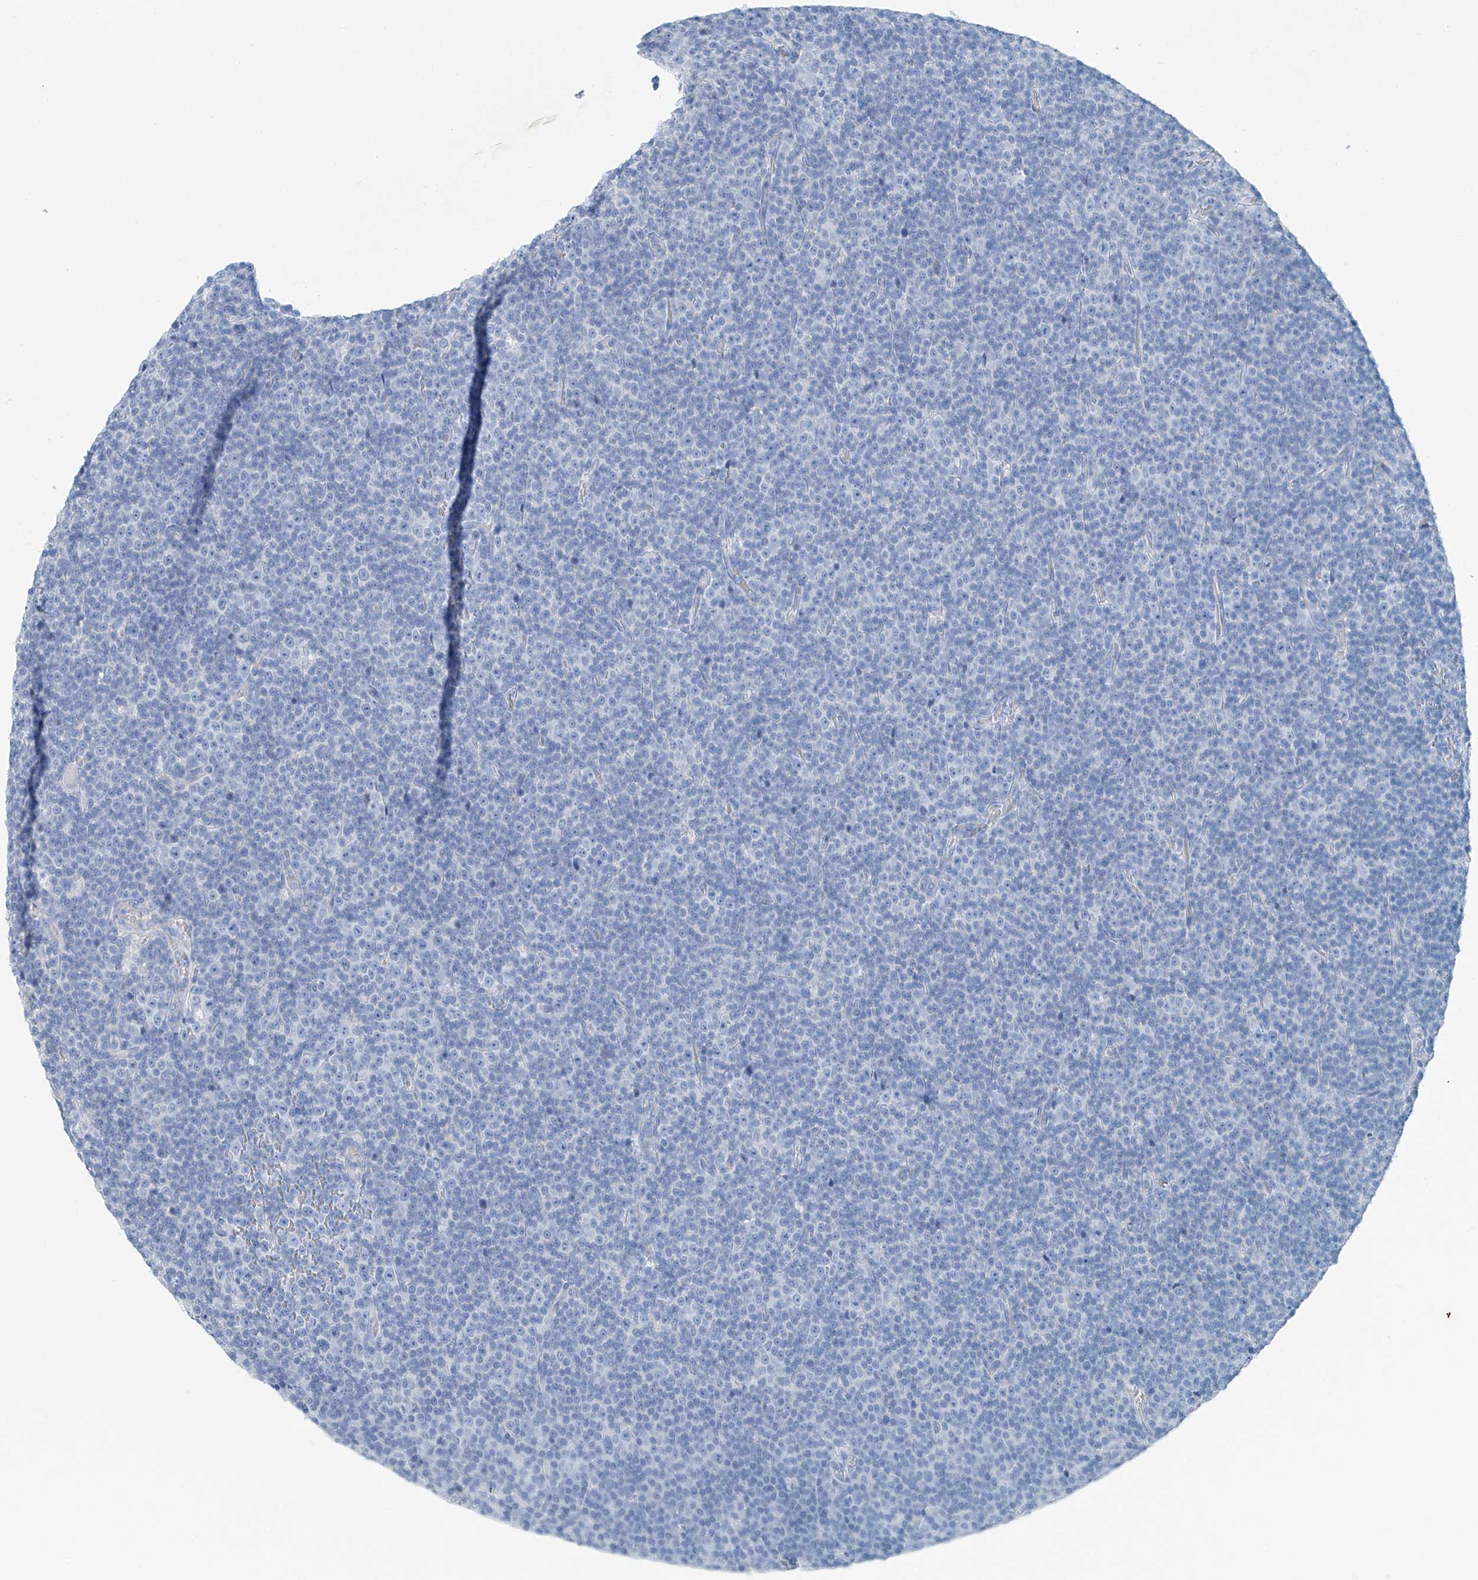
{"staining": {"intensity": "negative", "quantity": "none", "location": "none"}, "tissue": "lymphoma", "cell_type": "Tumor cells", "image_type": "cancer", "snomed": [{"axis": "morphology", "description": "Malignant lymphoma, non-Hodgkin's type, Low grade"}, {"axis": "topography", "description": "Lymph node"}], "caption": "There is no significant expression in tumor cells of malignant lymphoma, non-Hodgkin's type (low-grade).", "gene": "C1orf87", "patient": {"sex": "female", "age": 67}}